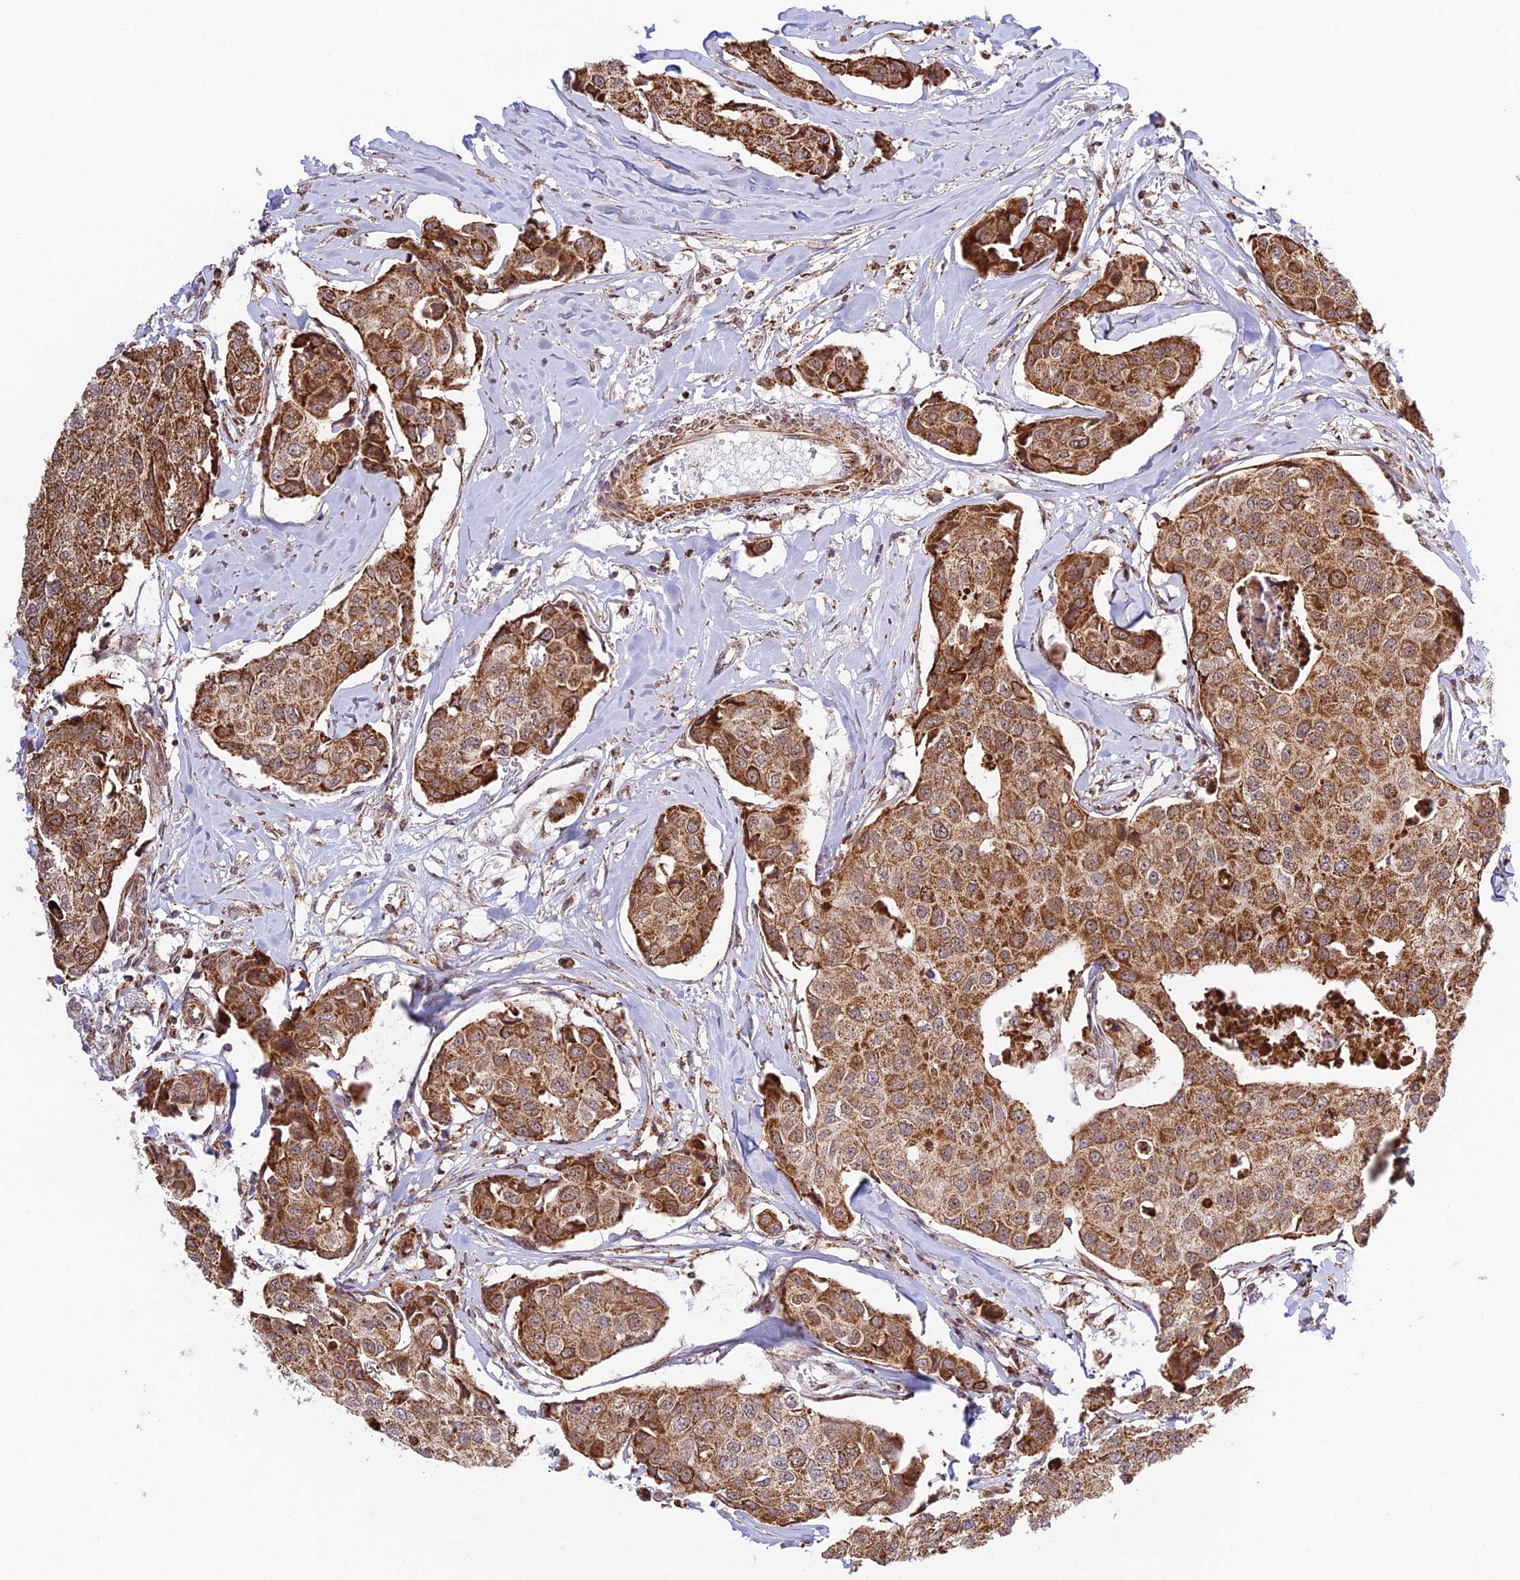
{"staining": {"intensity": "strong", "quantity": ">75%", "location": "cytoplasmic/membranous"}, "tissue": "breast cancer", "cell_type": "Tumor cells", "image_type": "cancer", "snomed": [{"axis": "morphology", "description": "Duct carcinoma"}, {"axis": "topography", "description": "Breast"}], "caption": "The immunohistochemical stain labels strong cytoplasmic/membranous staining in tumor cells of breast intraductal carcinoma tissue. (brown staining indicates protein expression, while blue staining denotes nuclei).", "gene": "POLR1G", "patient": {"sex": "female", "age": 80}}